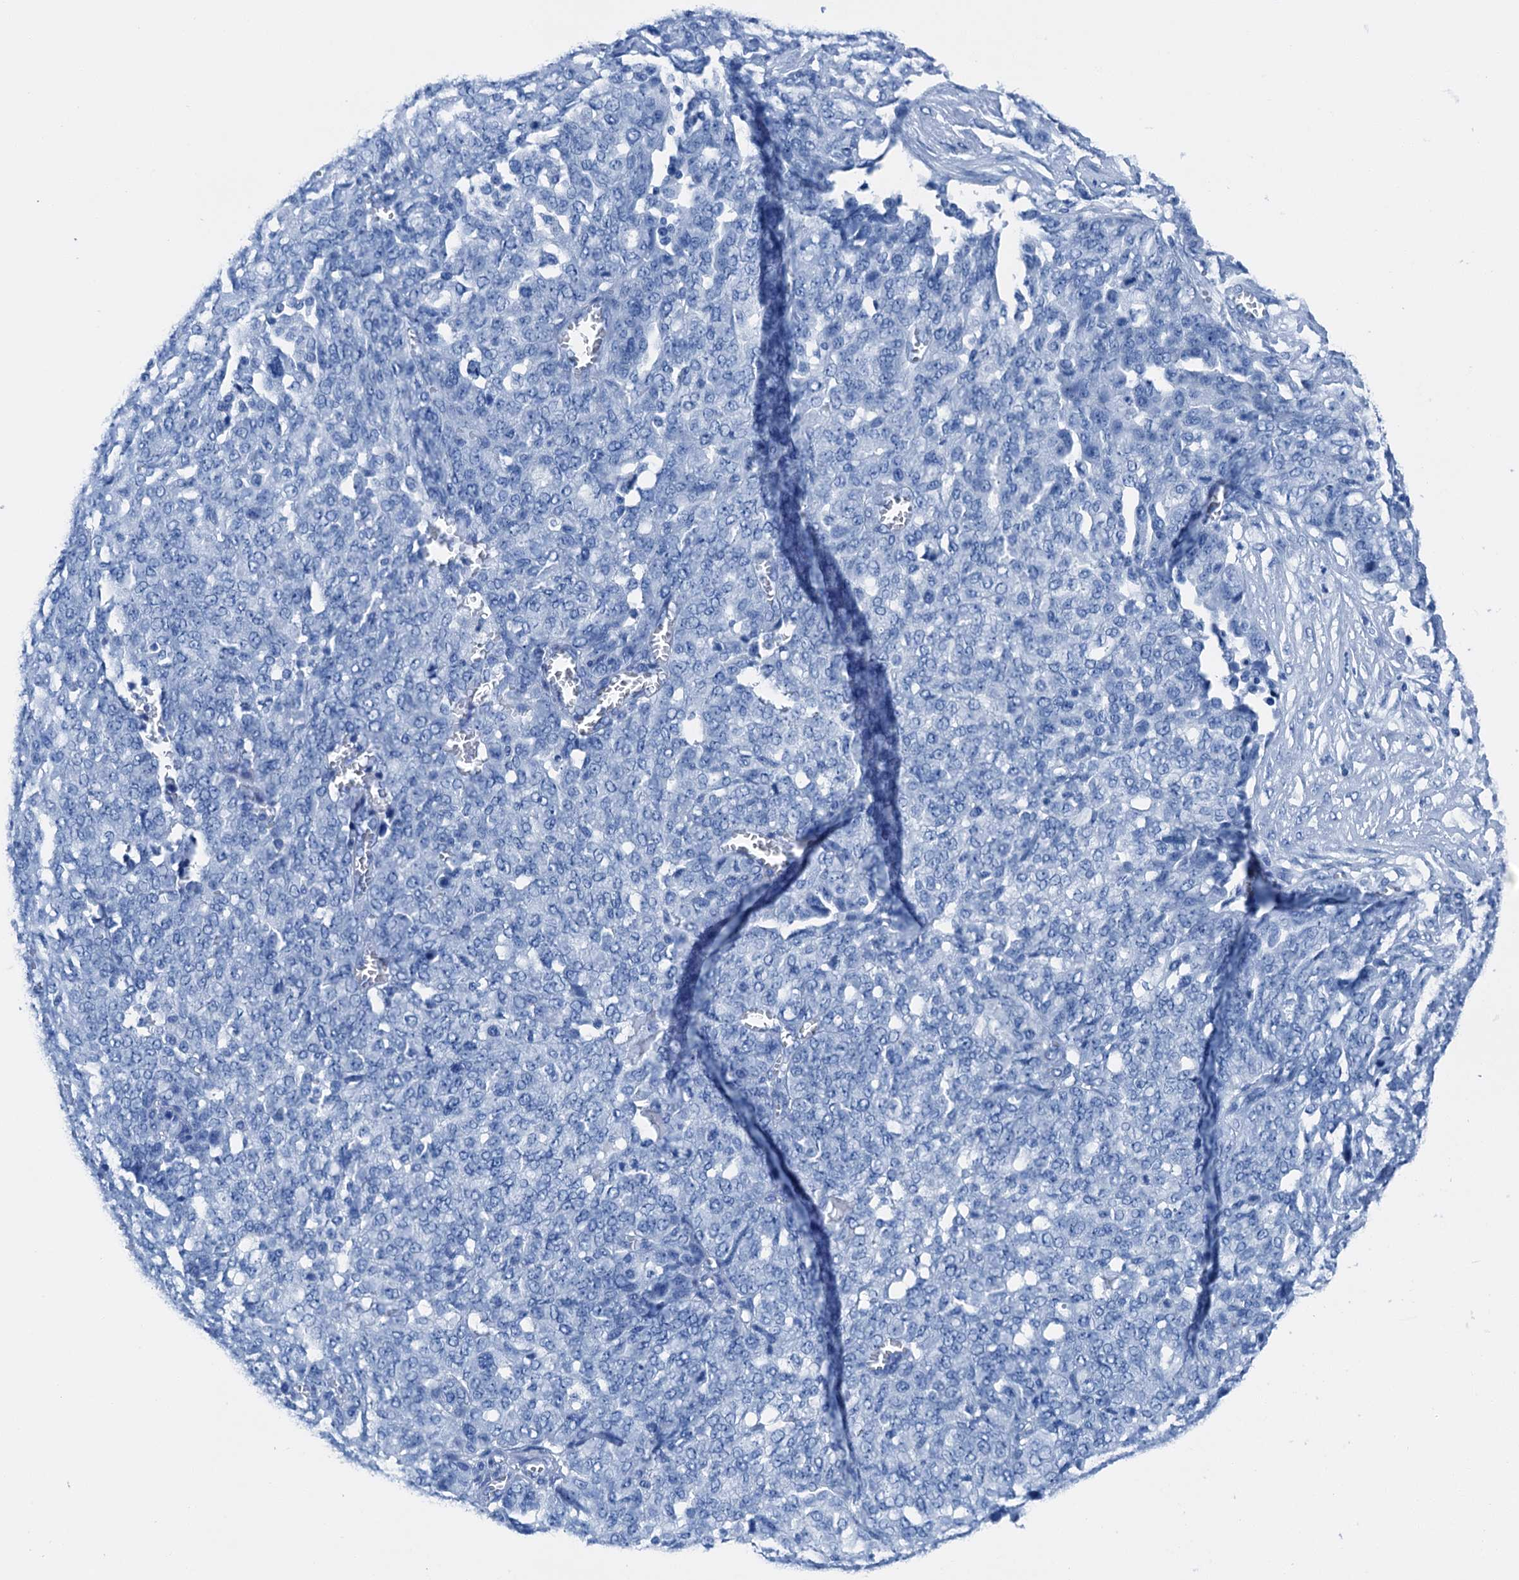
{"staining": {"intensity": "negative", "quantity": "none", "location": "none"}, "tissue": "ovarian cancer", "cell_type": "Tumor cells", "image_type": "cancer", "snomed": [{"axis": "morphology", "description": "Cystadenocarcinoma, serous, NOS"}, {"axis": "topography", "description": "Soft tissue"}, {"axis": "topography", "description": "Ovary"}], "caption": "DAB (3,3'-diaminobenzidine) immunohistochemical staining of ovarian cancer (serous cystadenocarcinoma) reveals no significant positivity in tumor cells.", "gene": "CBLN3", "patient": {"sex": "female", "age": 57}}